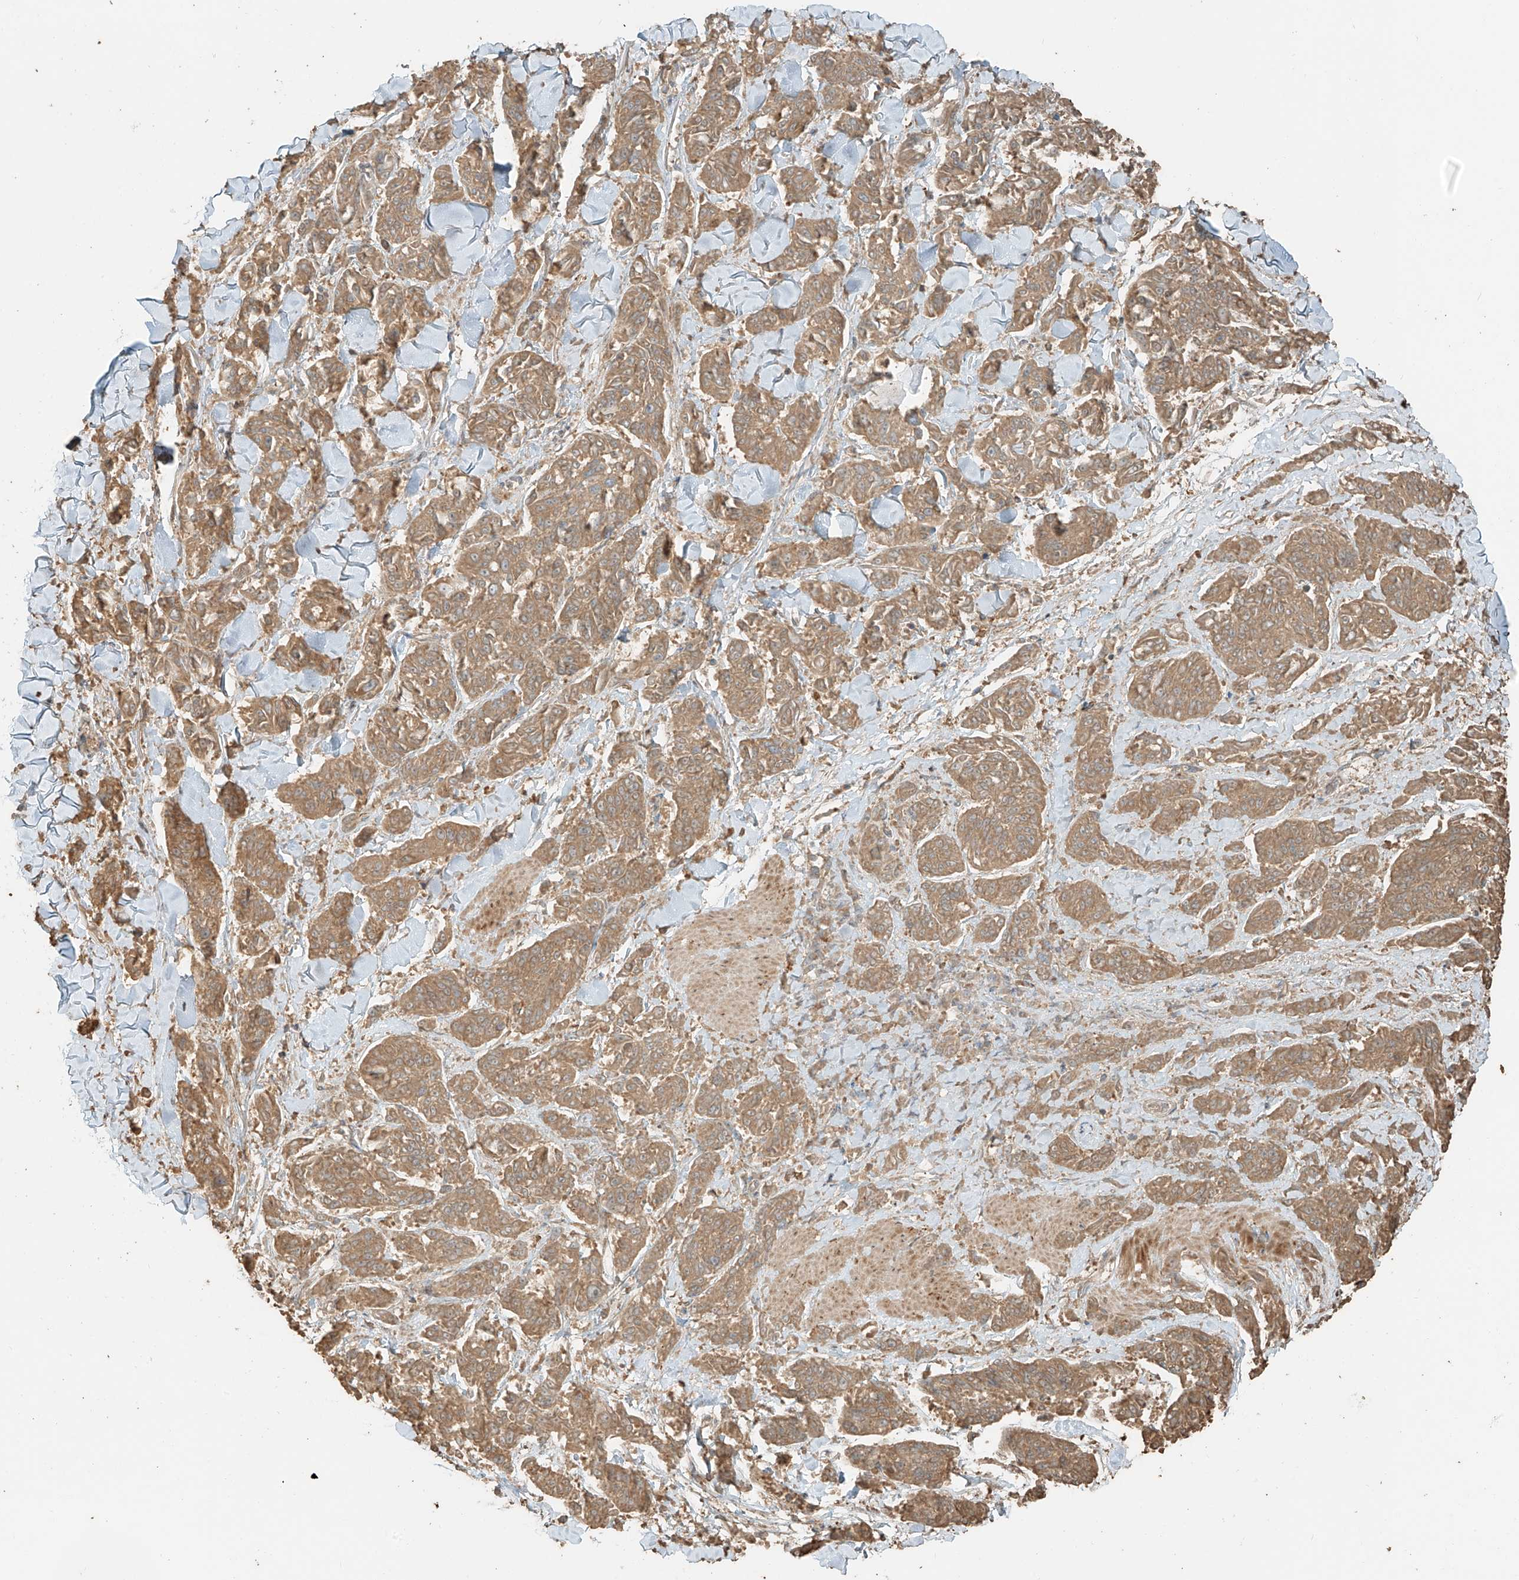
{"staining": {"intensity": "moderate", "quantity": ">75%", "location": "cytoplasmic/membranous"}, "tissue": "melanoma", "cell_type": "Tumor cells", "image_type": "cancer", "snomed": [{"axis": "morphology", "description": "Malignant melanoma, NOS"}, {"axis": "topography", "description": "Skin"}], "caption": "About >75% of tumor cells in melanoma demonstrate moderate cytoplasmic/membranous protein positivity as visualized by brown immunohistochemical staining.", "gene": "RFTN2", "patient": {"sex": "male", "age": 53}}